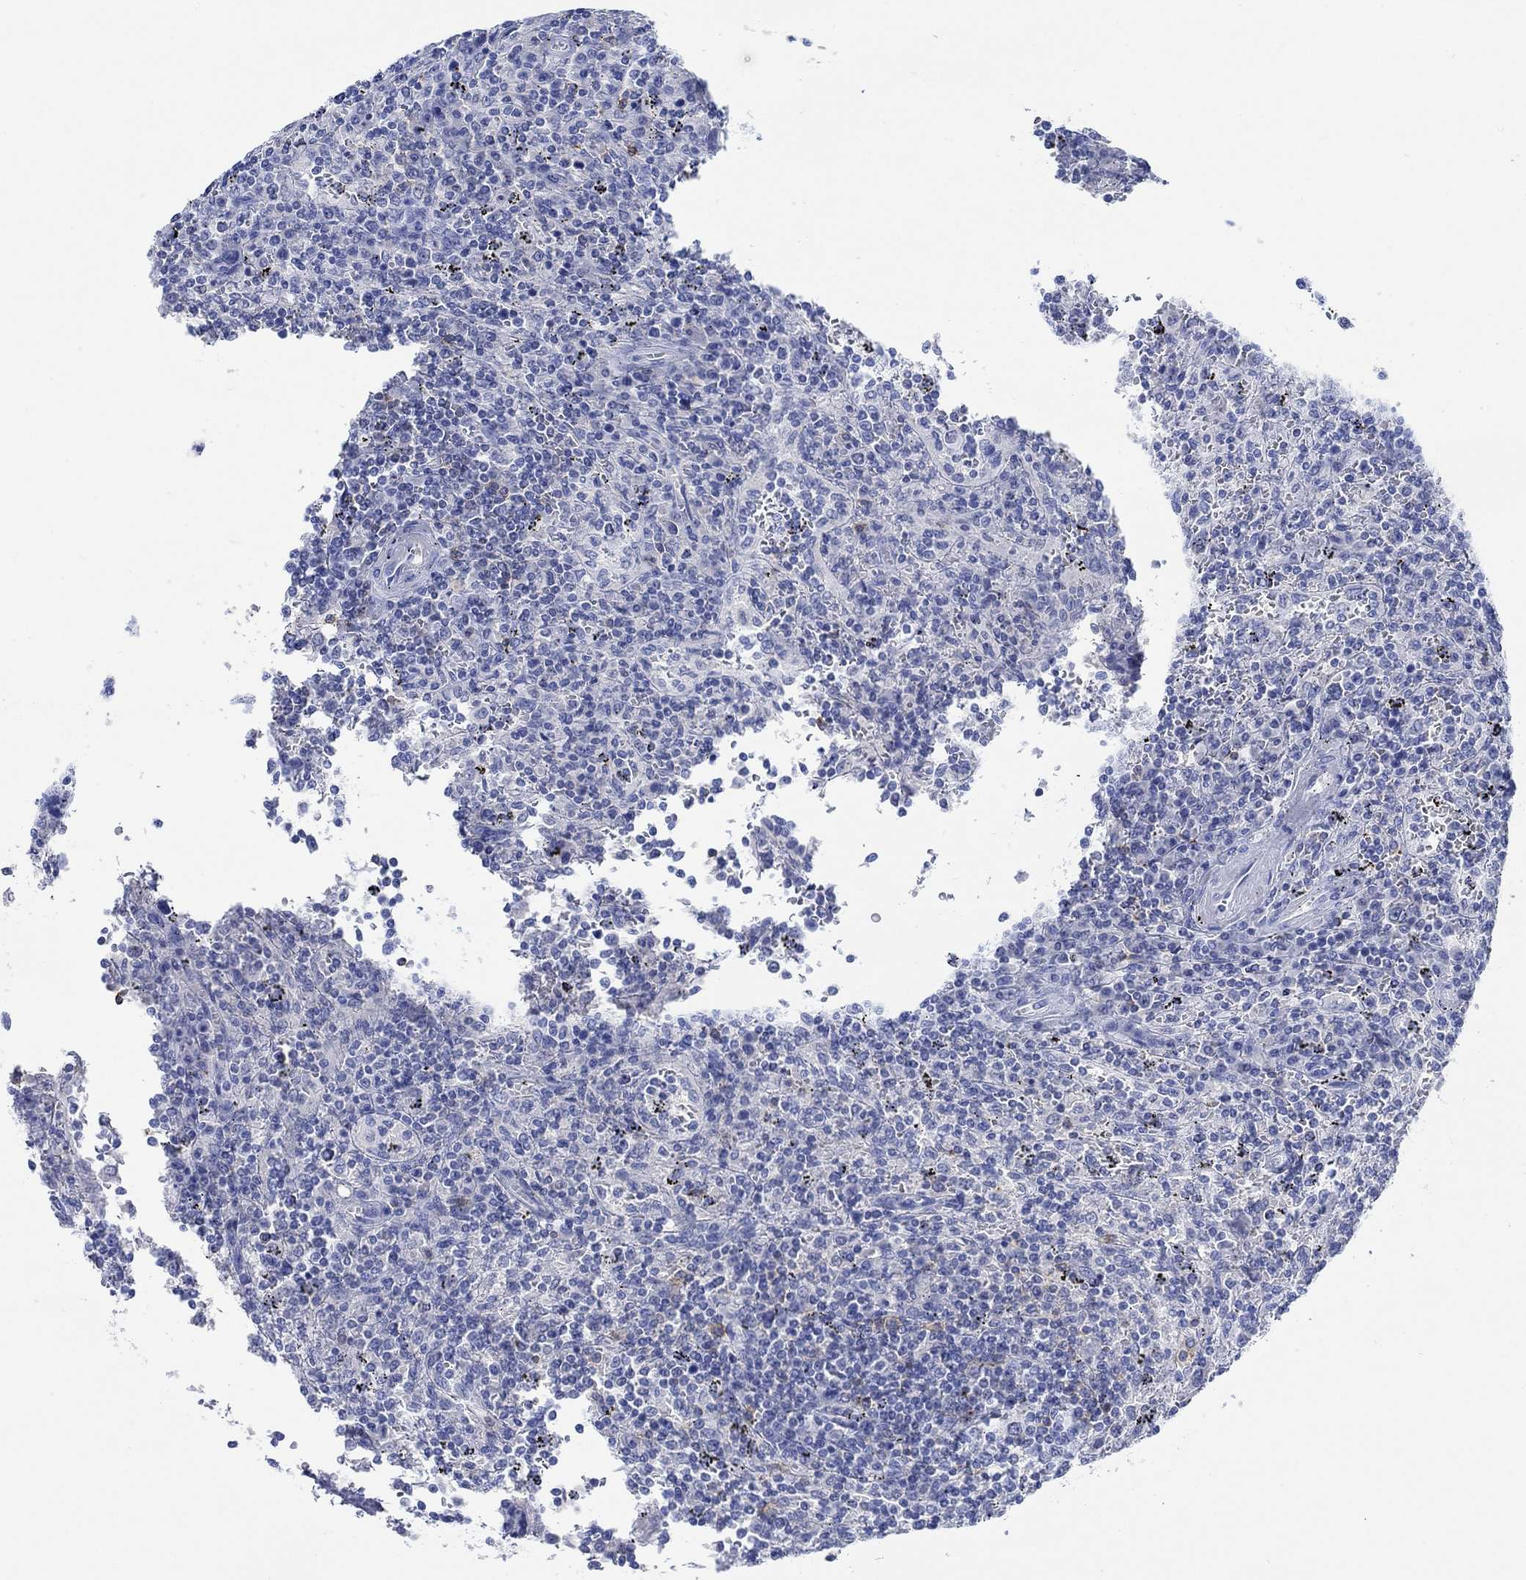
{"staining": {"intensity": "negative", "quantity": "none", "location": "none"}, "tissue": "lymphoma", "cell_type": "Tumor cells", "image_type": "cancer", "snomed": [{"axis": "morphology", "description": "Malignant lymphoma, non-Hodgkin's type, Low grade"}, {"axis": "topography", "description": "Spleen"}], "caption": "Immunohistochemistry (IHC) photomicrograph of neoplastic tissue: low-grade malignant lymphoma, non-Hodgkin's type stained with DAB shows no significant protein expression in tumor cells.", "gene": "PPP1R17", "patient": {"sex": "male", "age": 62}}